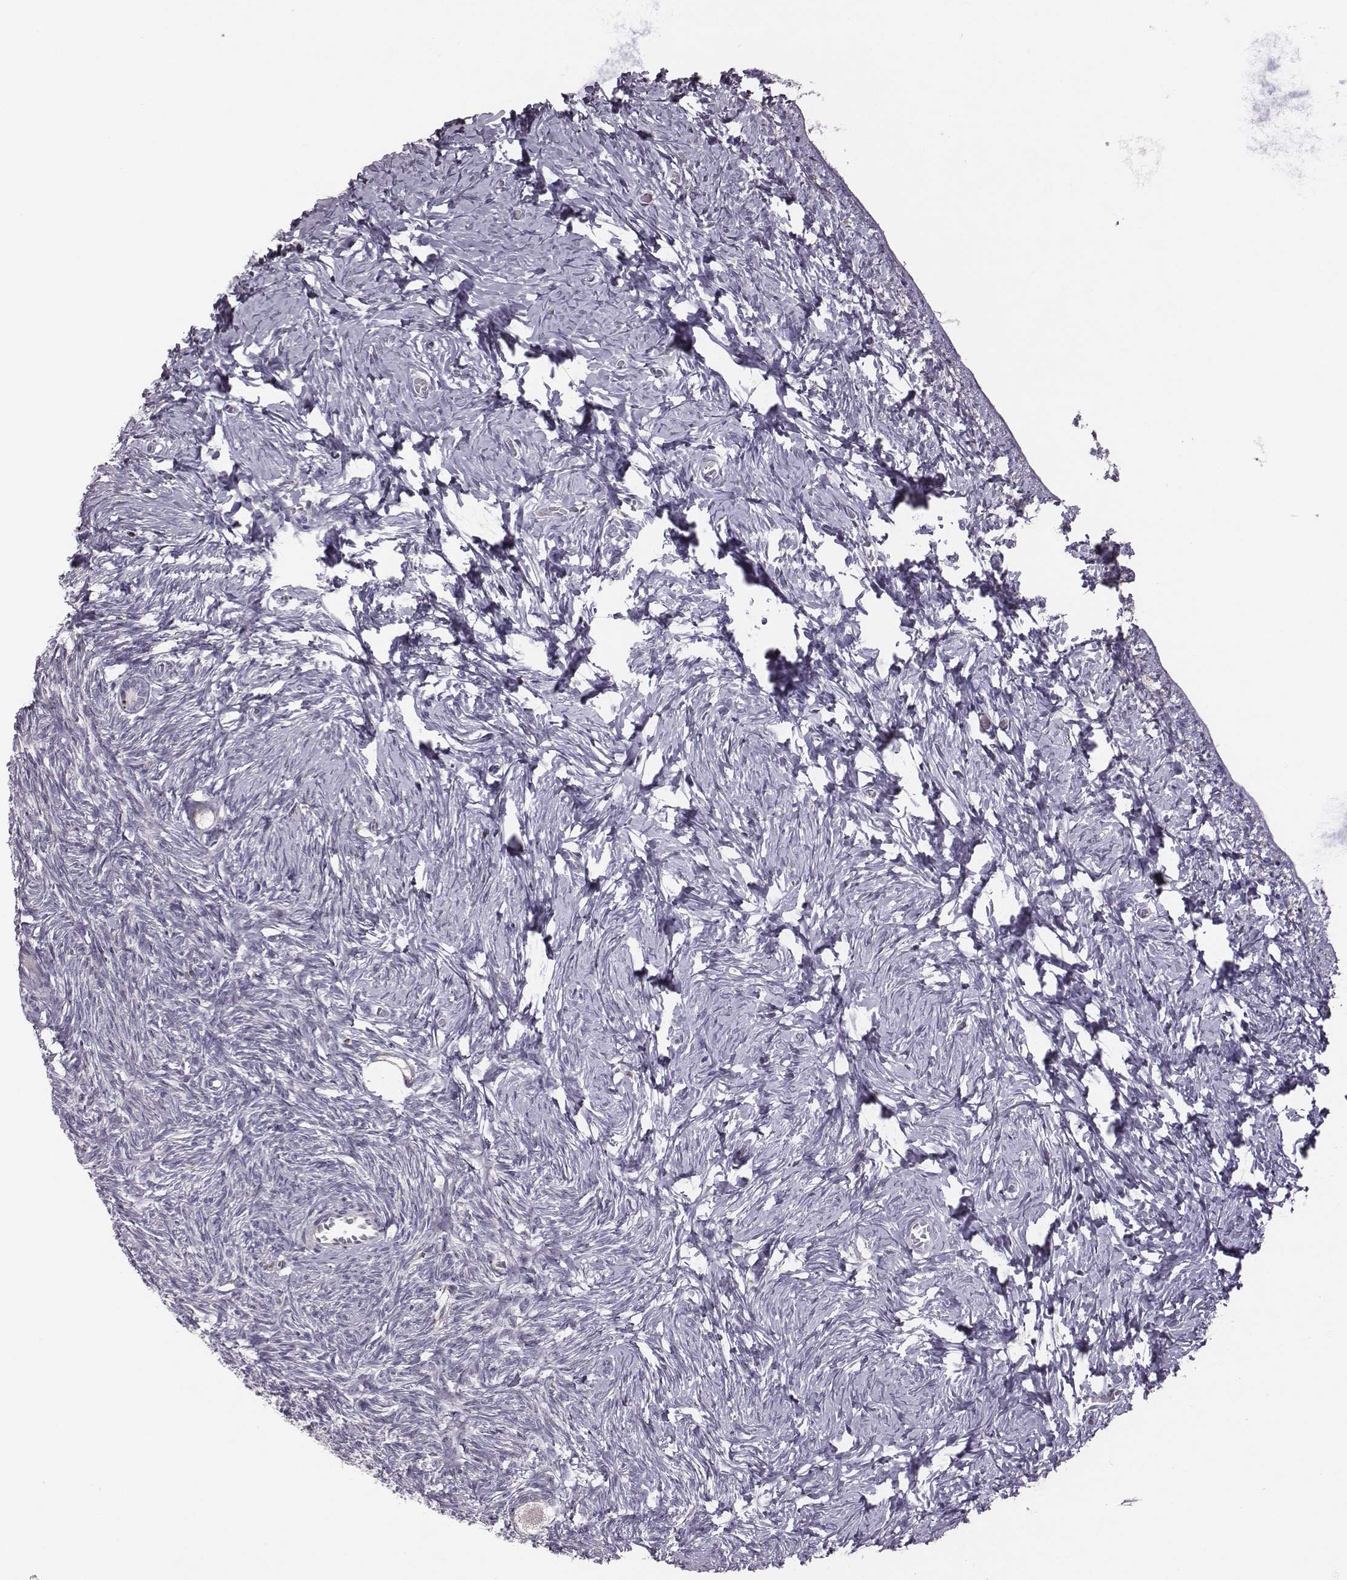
{"staining": {"intensity": "moderate", "quantity": "25%-75%", "location": "cytoplasmic/membranous"}, "tissue": "ovary", "cell_type": "Follicle cells", "image_type": "normal", "snomed": [{"axis": "morphology", "description": "Normal tissue, NOS"}, {"axis": "topography", "description": "Ovary"}], "caption": "IHC micrograph of benign ovary: human ovary stained using immunohistochemistry (IHC) exhibits medium levels of moderate protein expression localized specifically in the cytoplasmic/membranous of follicle cells, appearing as a cytoplasmic/membranous brown color.", "gene": "SELENOI", "patient": {"sex": "female", "age": 27}}